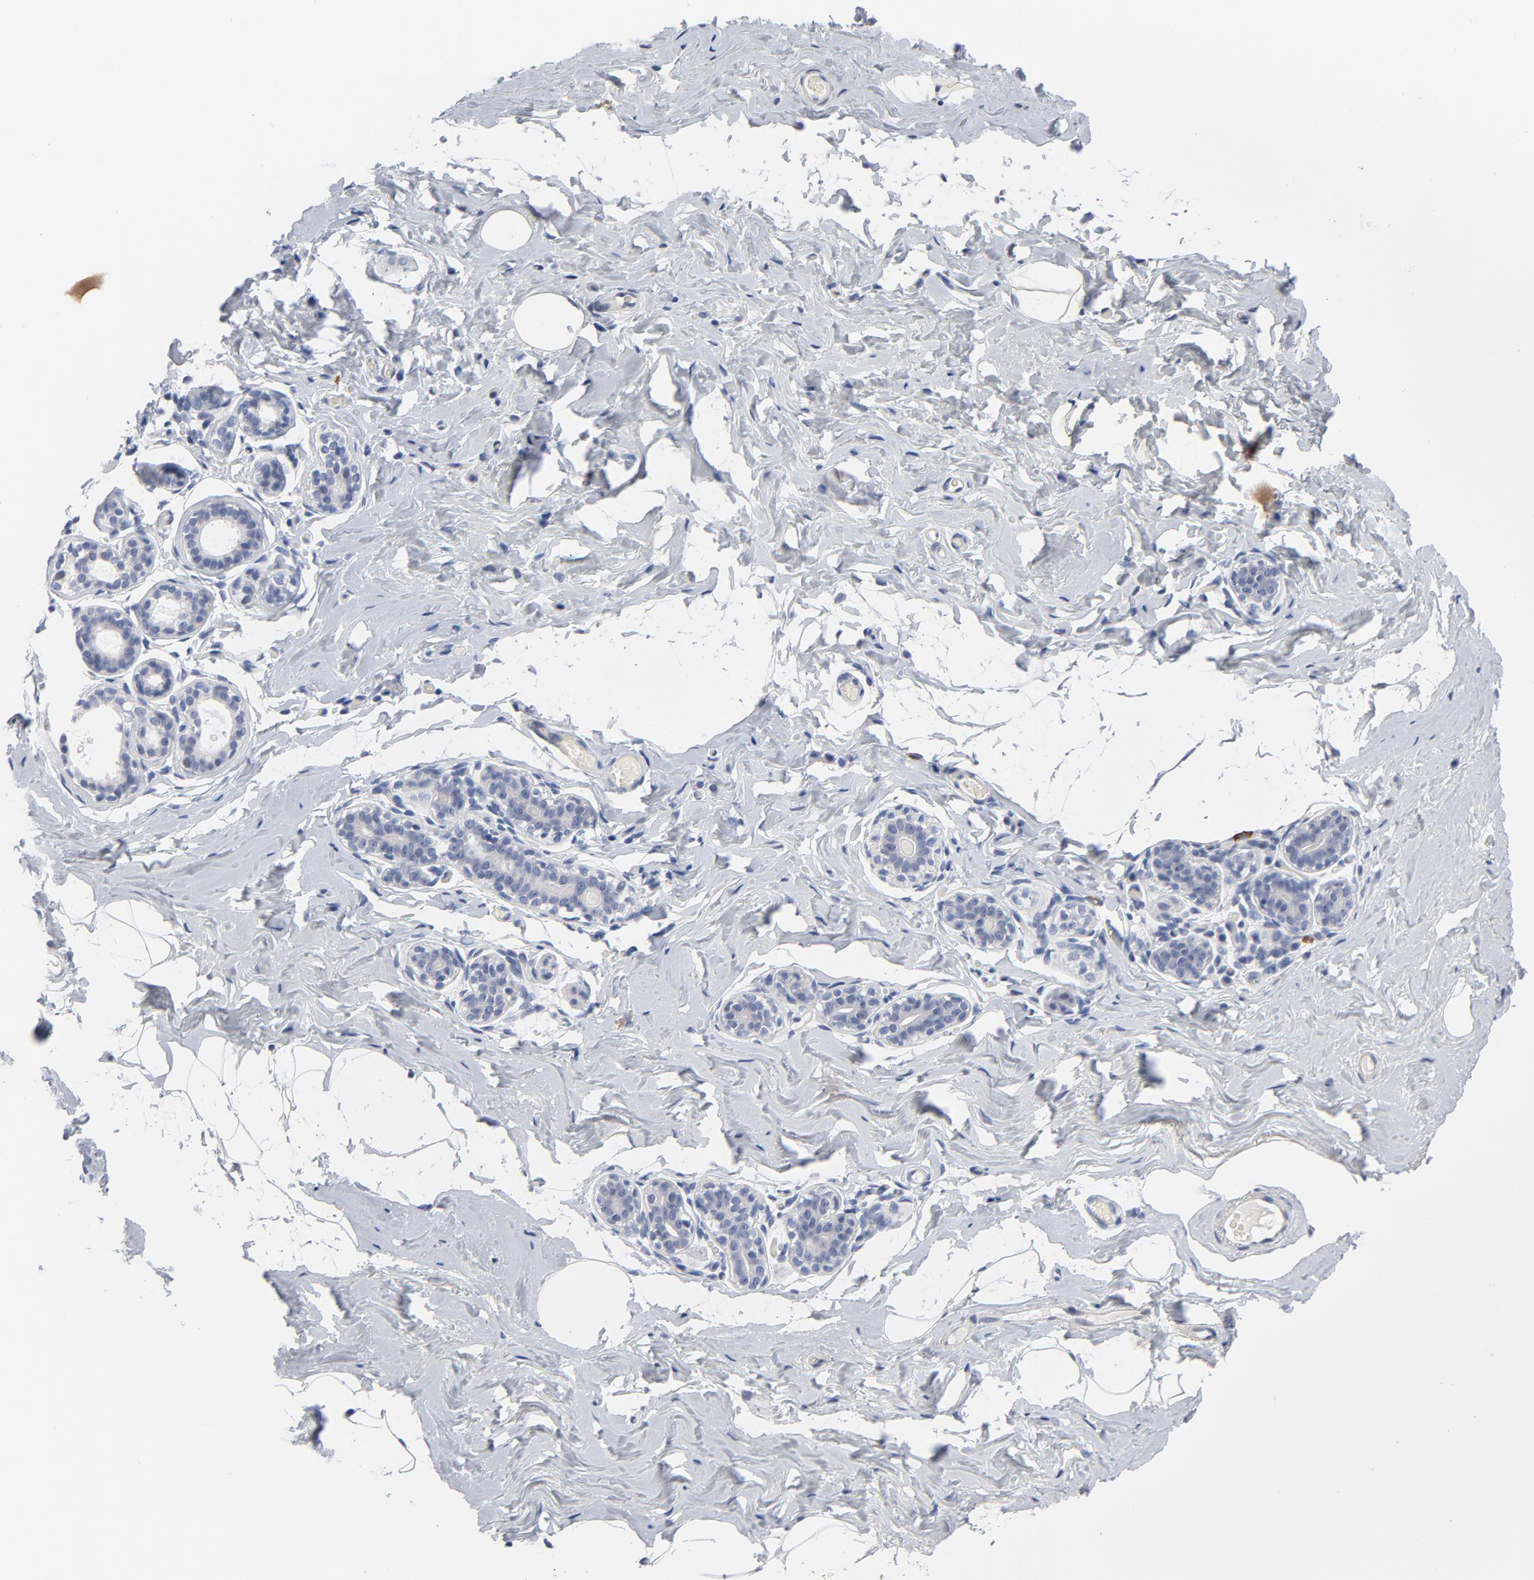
{"staining": {"intensity": "negative", "quantity": "none", "location": "none"}, "tissue": "breast", "cell_type": "Adipocytes", "image_type": "normal", "snomed": [{"axis": "morphology", "description": "Normal tissue, NOS"}, {"axis": "topography", "description": "Breast"}, {"axis": "topography", "description": "Soft tissue"}], "caption": "High power microscopy image of an immunohistochemistry (IHC) image of normal breast, revealing no significant staining in adipocytes. (DAB immunohistochemistry (IHC) with hematoxylin counter stain).", "gene": "KCNK13", "patient": {"sex": "female", "age": 75}}